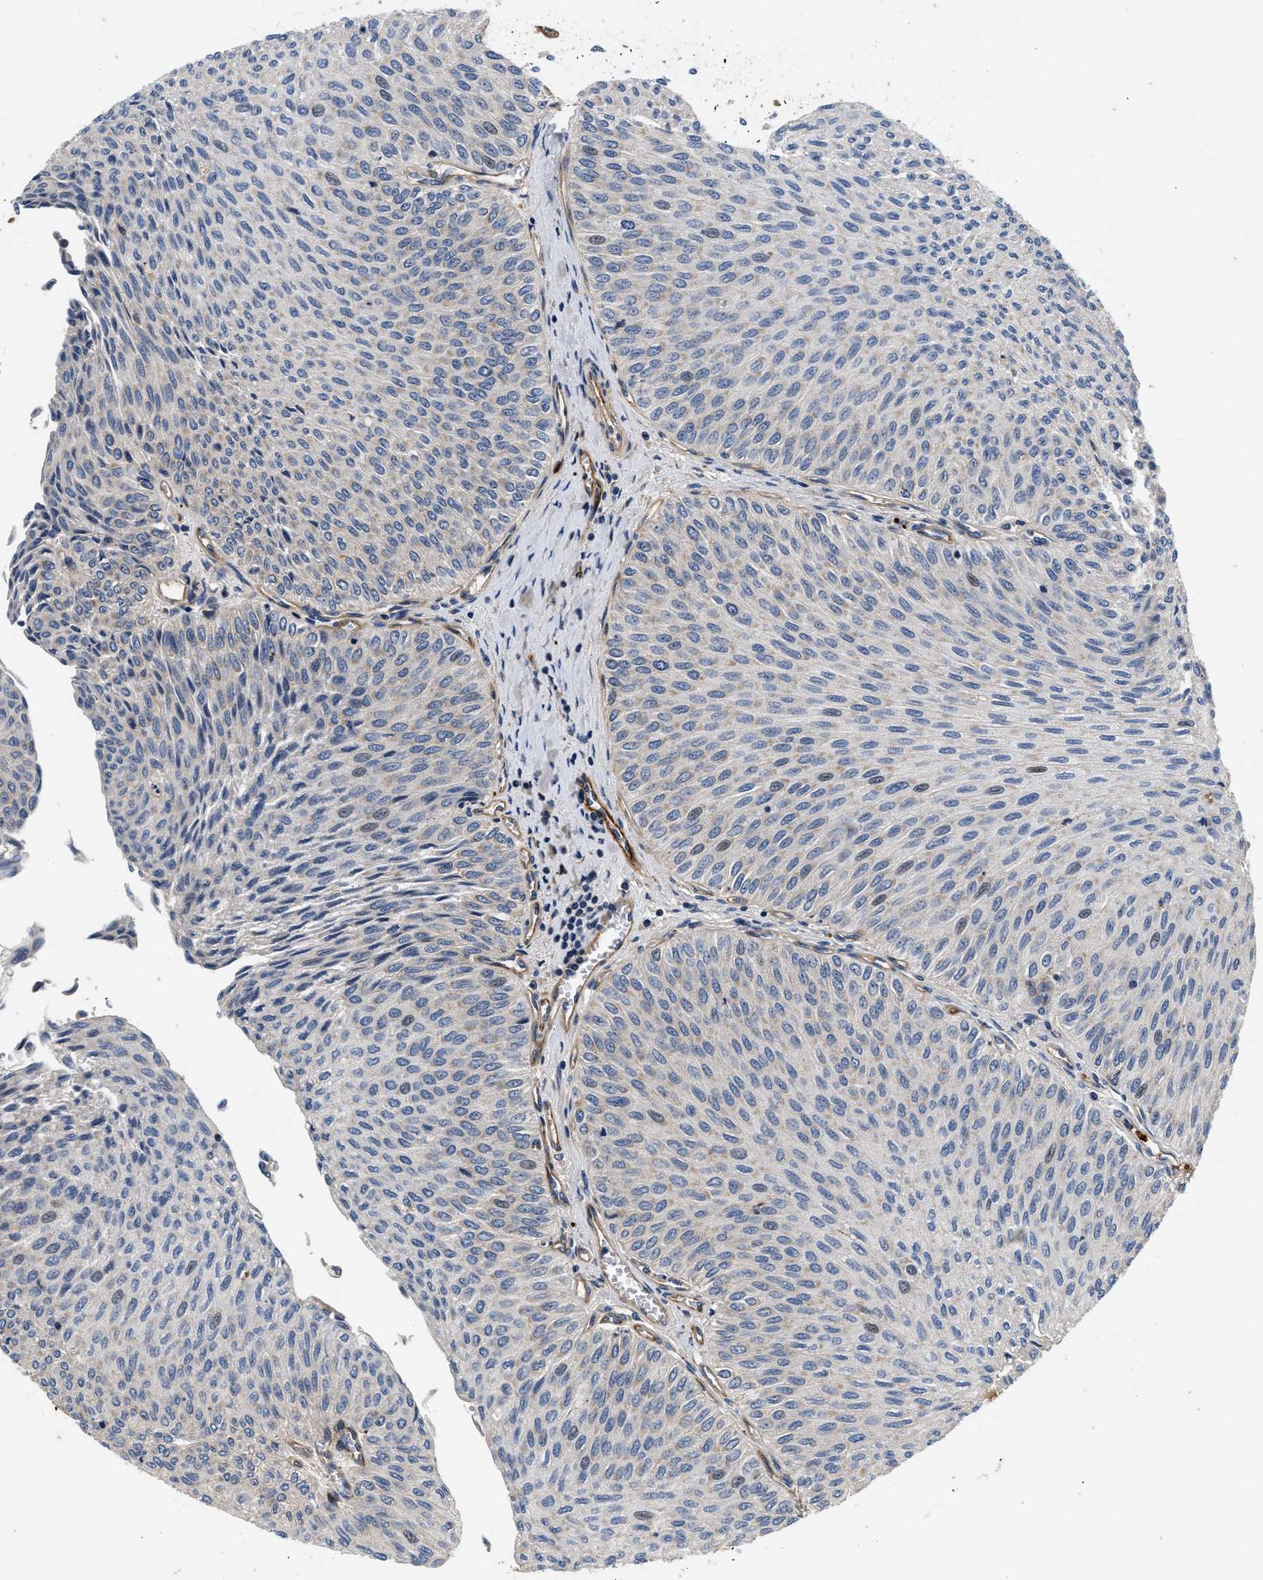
{"staining": {"intensity": "negative", "quantity": "none", "location": "none"}, "tissue": "urothelial cancer", "cell_type": "Tumor cells", "image_type": "cancer", "snomed": [{"axis": "morphology", "description": "Urothelial carcinoma, Low grade"}, {"axis": "topography", "description": "Urinary bladder"}], "caption": "This is an immunohistochemistry (IHC) photomicrograph of urothelial carcinoma (low-grade). There is no positivity in tumor cells.", "gene": "NME6", "patient": {"sex": "male", "age": 78}}